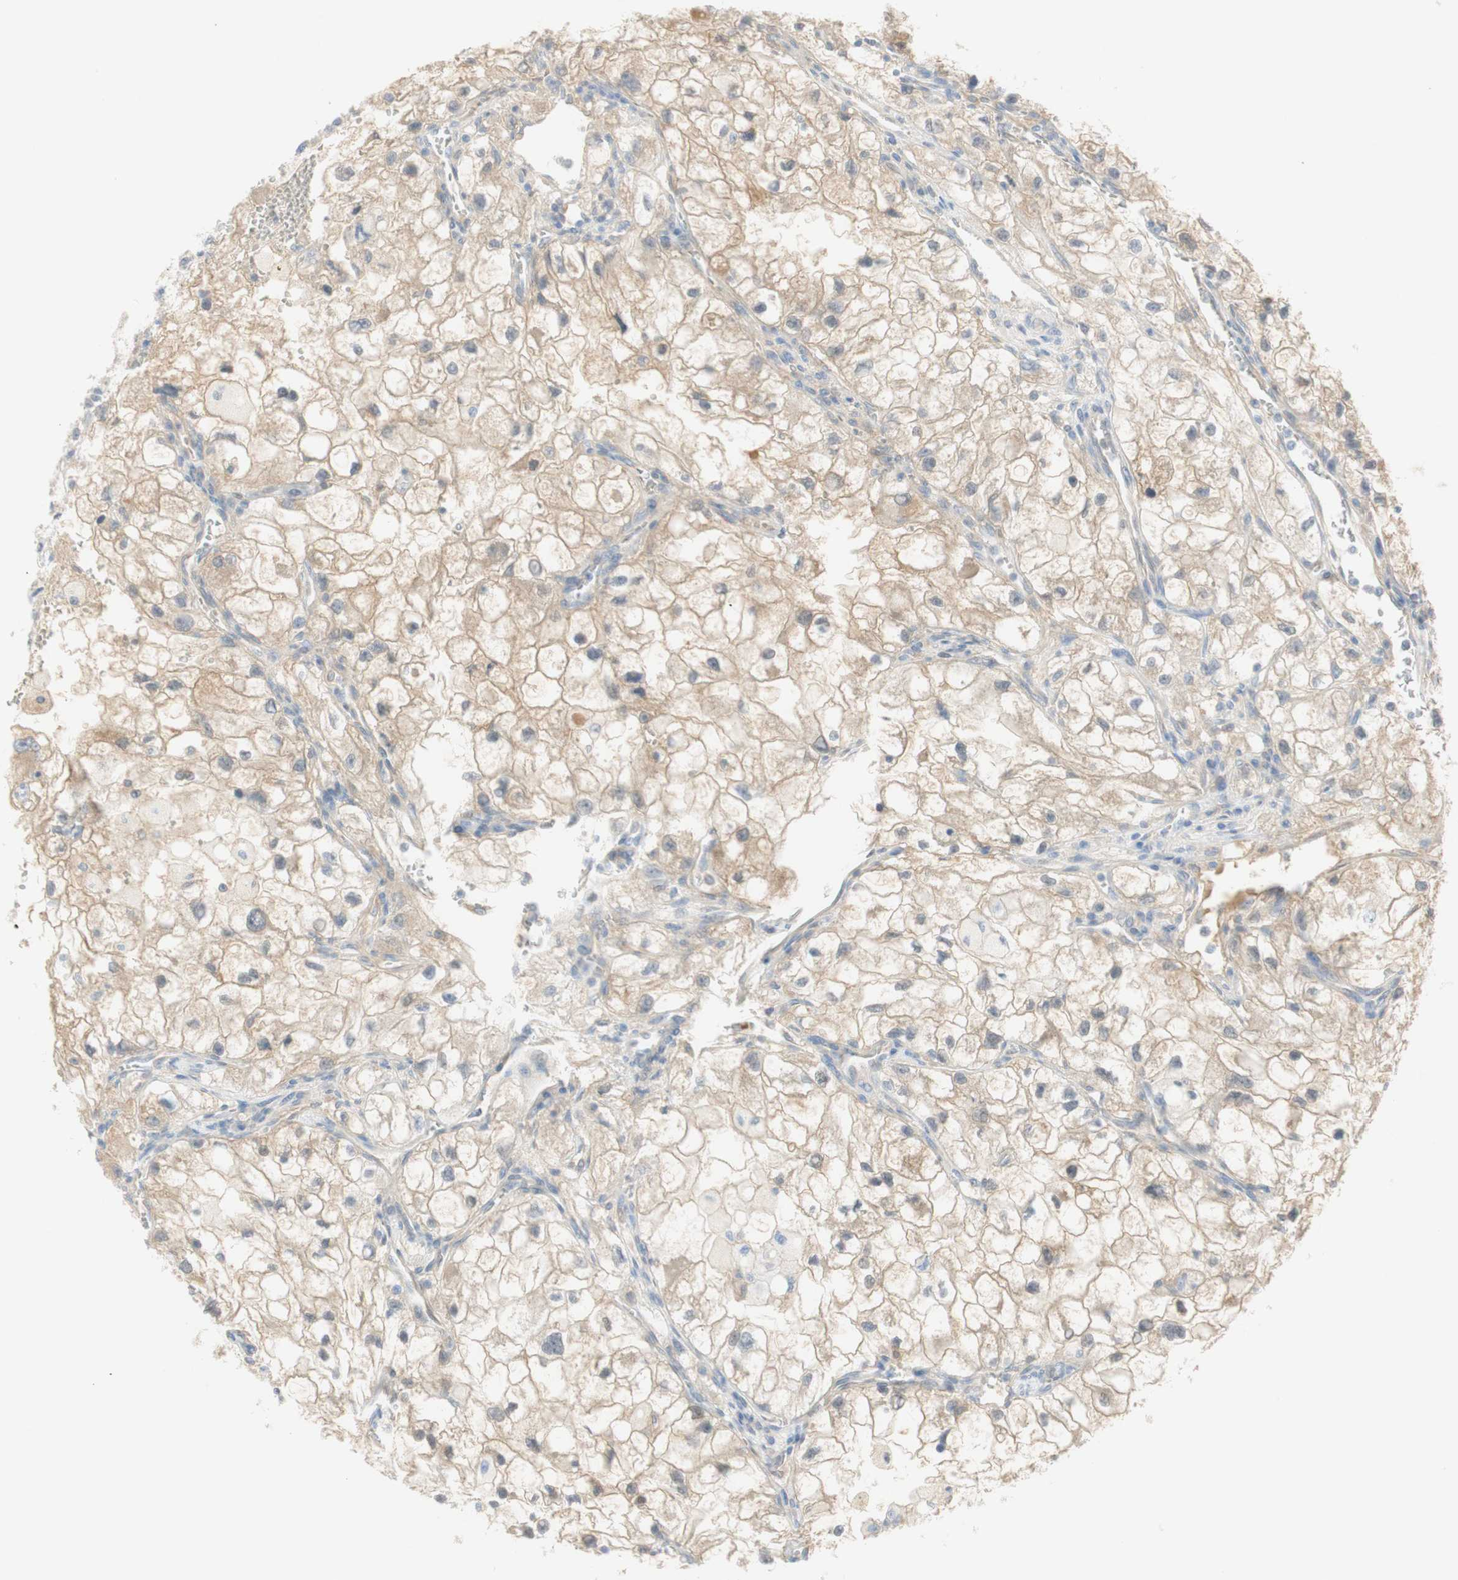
{"staining": {"intensity": "weak", "quantity": ">75%", "location": "cytoplasmic/membranous"}, "tissue": "renal cancer", "cell_type": "Tumor cells", "image_type": "cancer", "snomed": [{"axis": "morphology", "description": "Adenocarcinoma, NOS"}, {"axis": "topography", "description": "Kidney"}], "caption": "Protein expression analysis of adenocarcinoma (renal) reveals weak cytoplasmic/membranous staining in about >75% of tumor cells.", "gene": "SELENBP1", "patient": {"sex": "female", "age": 70}}